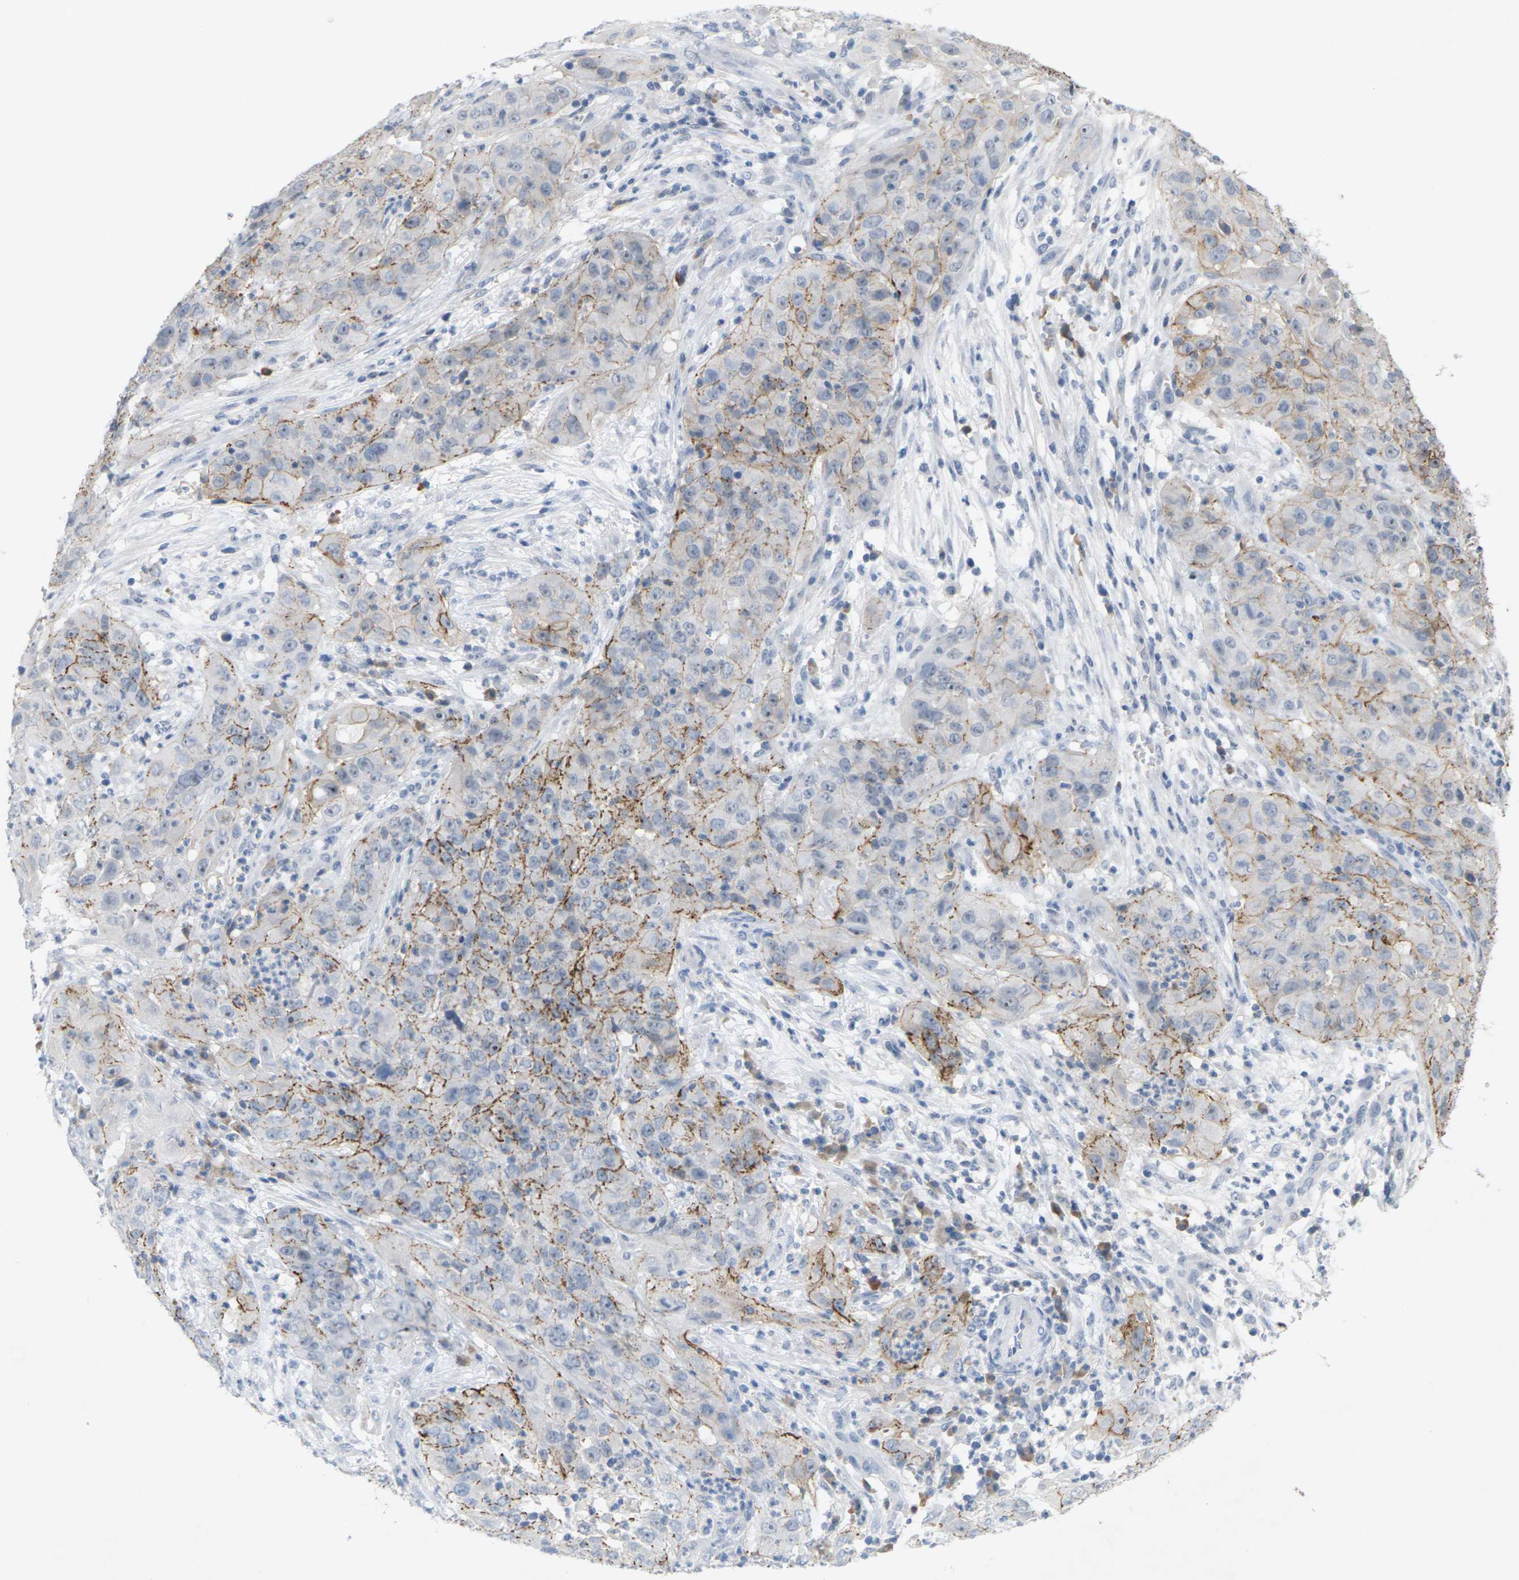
{"staining": {"intensity": "moderate", "quantity": "25%-75%", "location": "cytoplasmic/membranous"}, "tissue": "cervical cancer", "cell_type": "Tumor cells", "image_type": "cancer", "snomed": [{"axis": "morphology", "description": "Squamous cell carcinoma, NOS"}, {"axis": "topography", "description": "Cervix"}], "caption": "This micrograph exhibits immunohistochemistry (IHC) staining of squamous cell carcinoma (cervical), with medium moderate cytoplasmic/membranous positivity in approximately 25%-75% of tumor cells.", "gene": "CLDN3", "patient": {"sex": "female", "age": 32}}